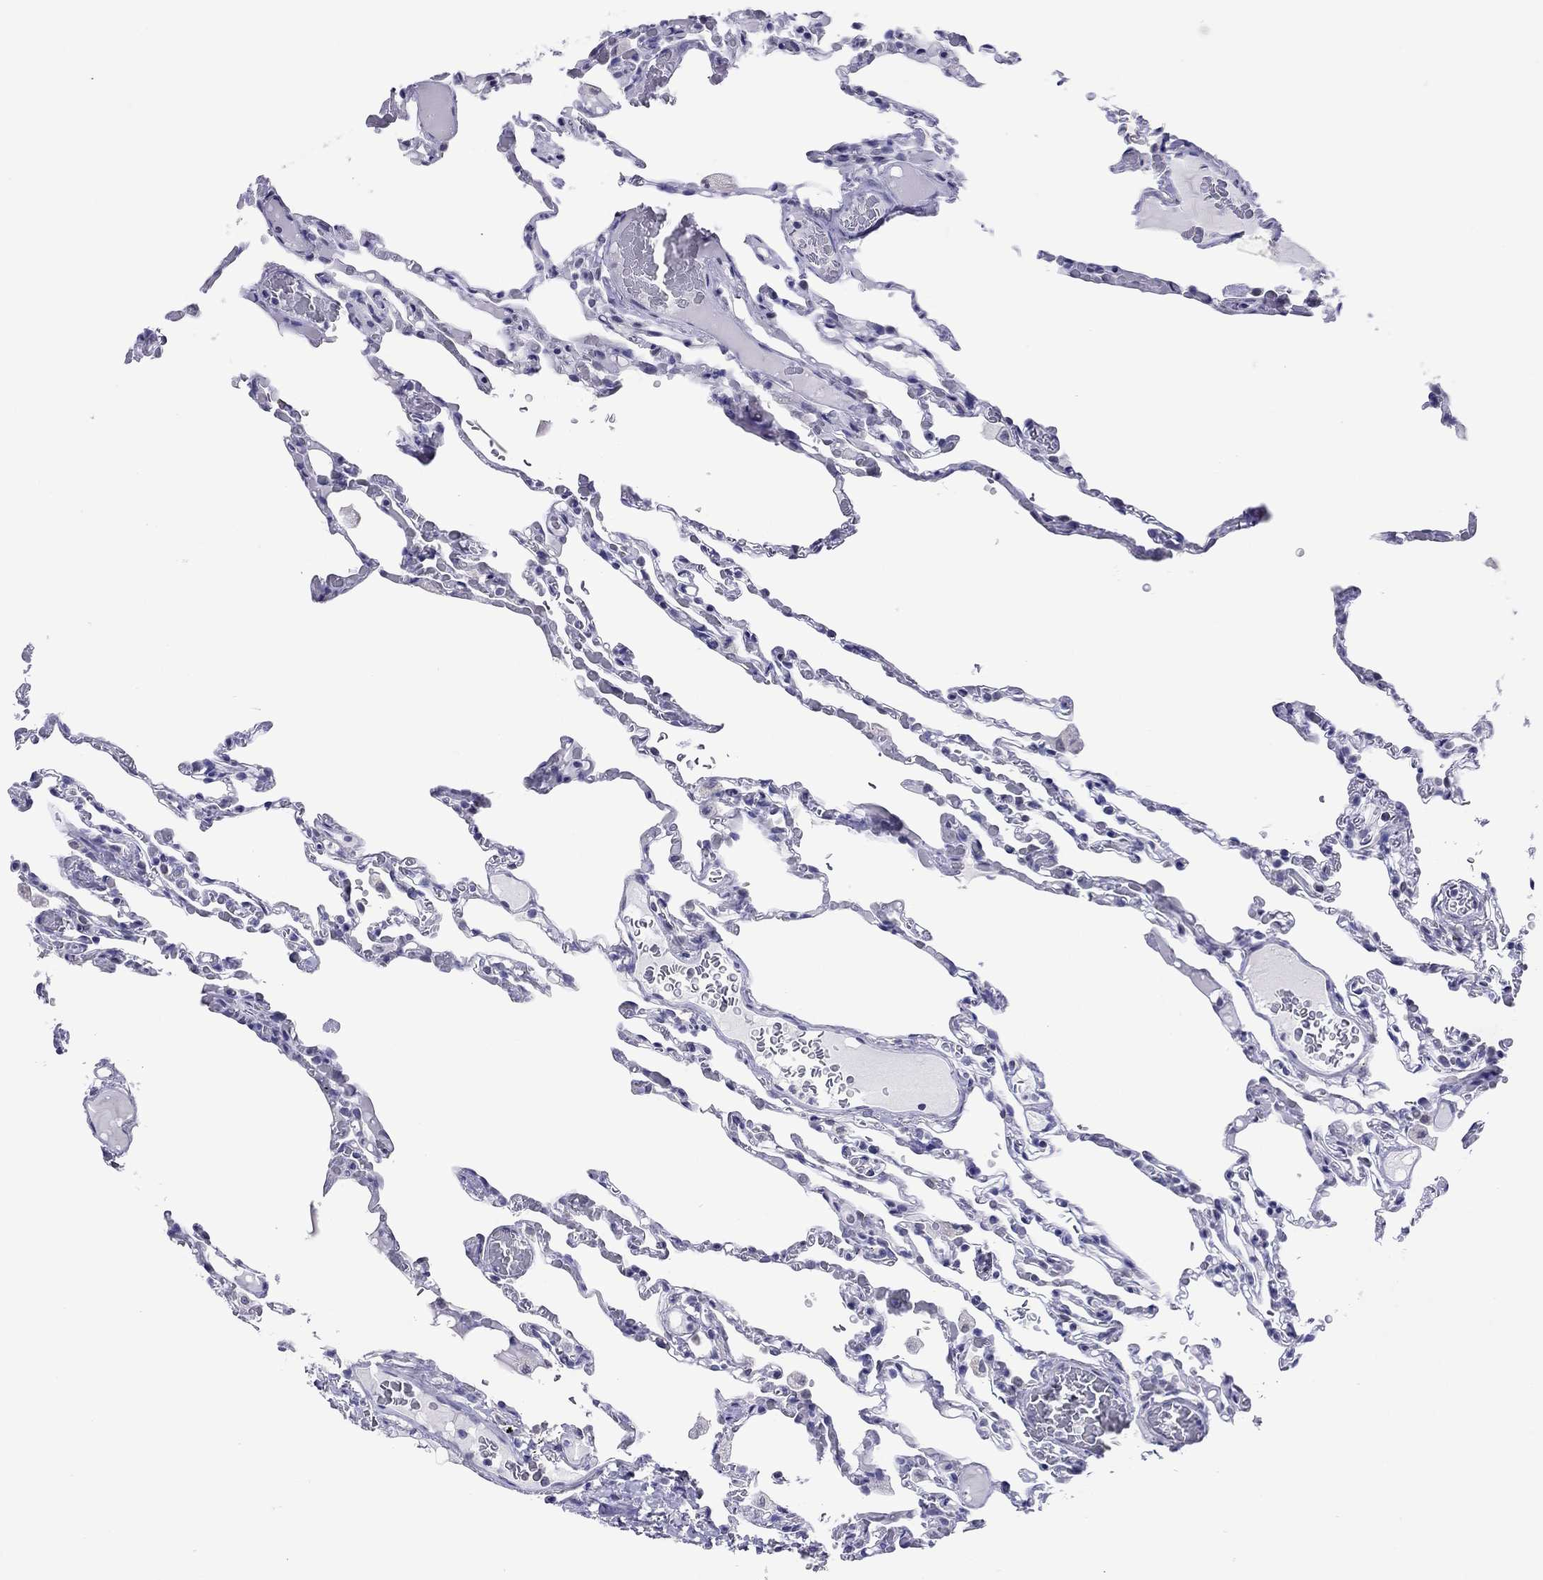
{"staining": {"intensity": "negative", "quantity": "none", "location": "none"}, "tissue": "lung", "cell_type": "Alveolar cells", "image_type": "normal", "snomed": [{"axis": "morphology", "description": "Normal tissue, NOS"}, {"axis": "topography", "description": "Lung"}], "caption": "Immunohistochemistry (IHC) micrograph of normal human lung stained for a protein (brown), which reveals no positivity in alveolar cells.", "gene": "ARMC12", "patient": {"sex": "female", "age": 43}}